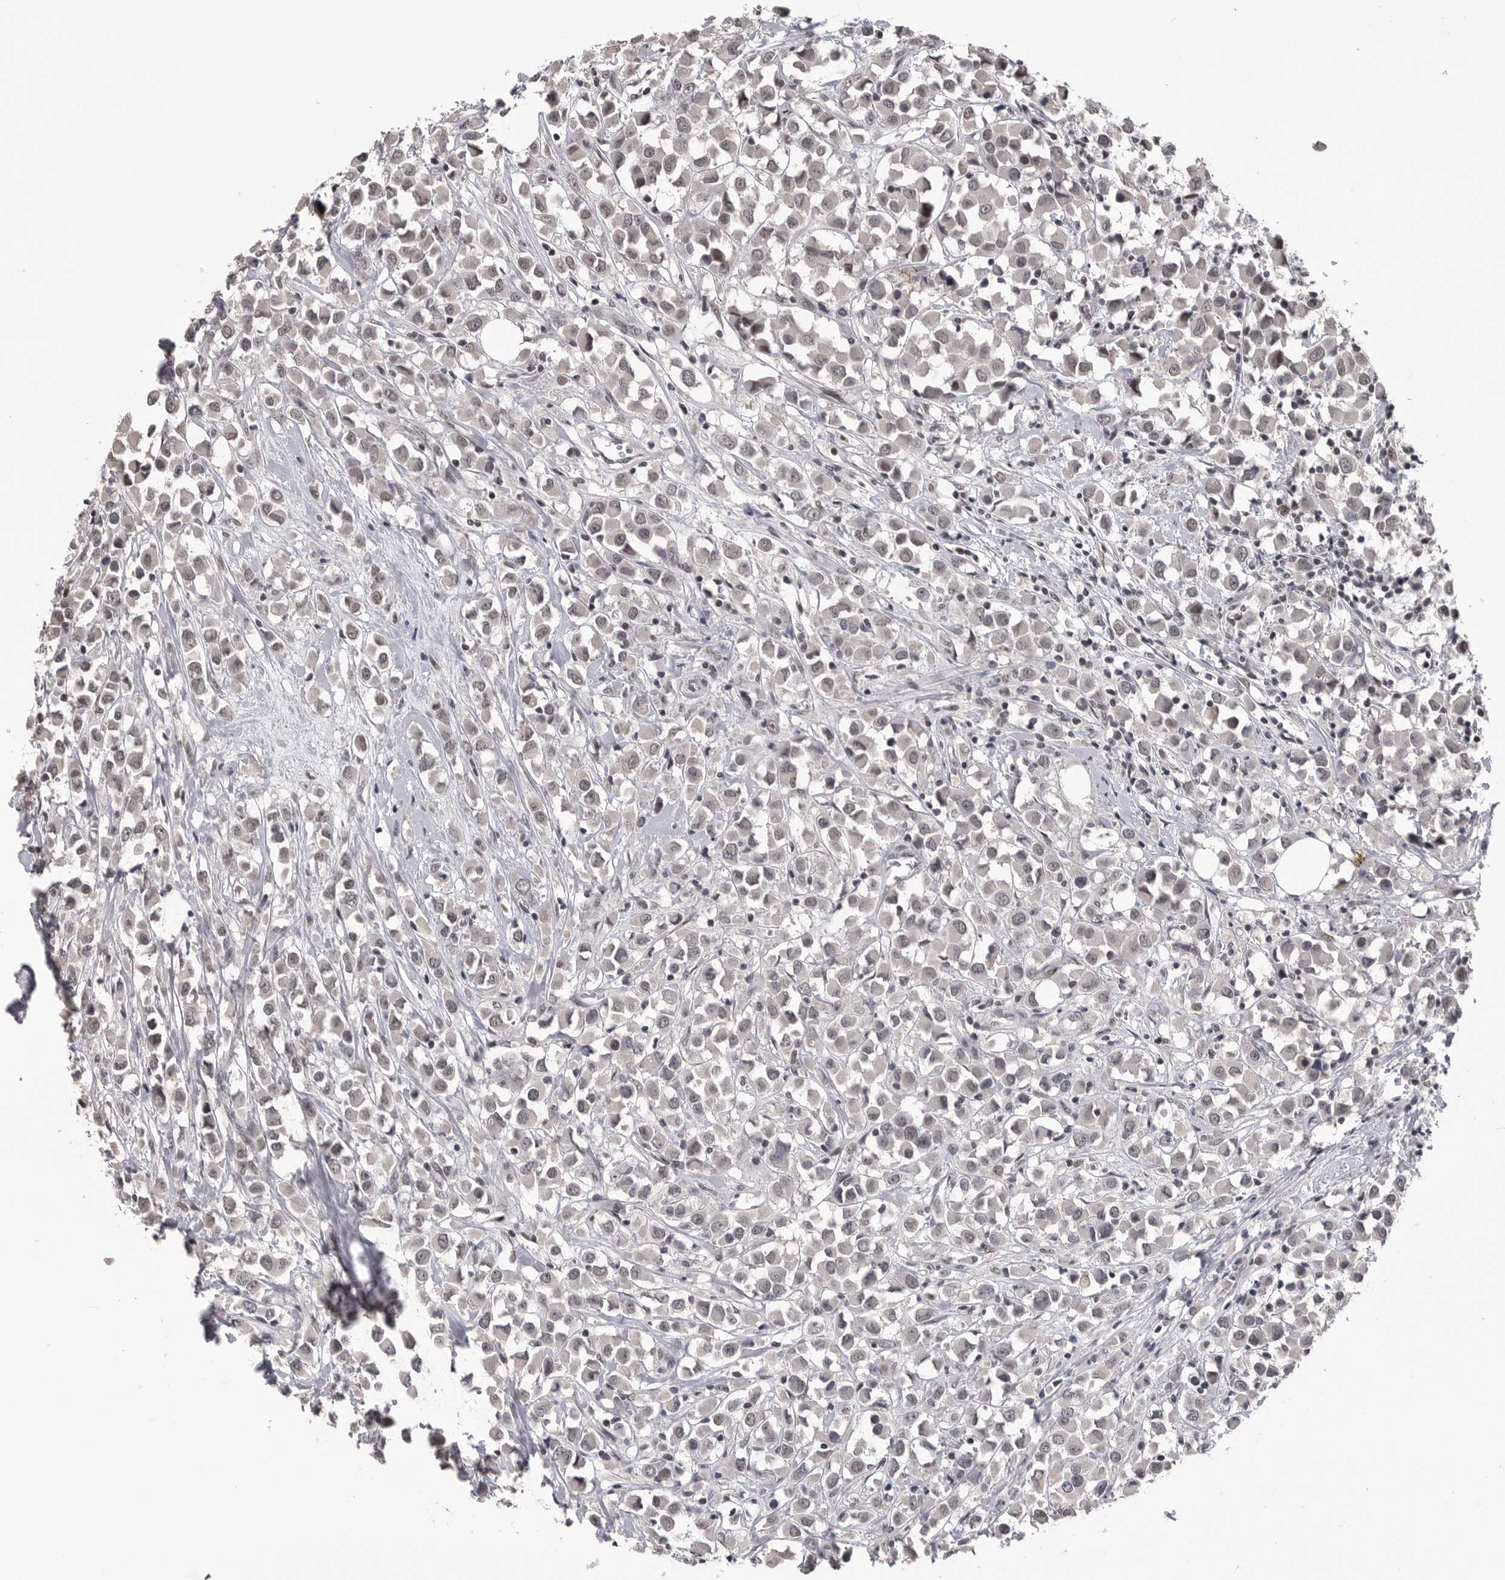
{"staining": {"intensity": "weak", "quantity": "25%-75%", "location": "nuclear"}, "tissue": "breast cancer", "cell_type": "Tumor cells", "image_type": "cancer", "snomed": [{"axis": "morphology", "description": "Duct carcinoma"}, {"axis": "topography", "description": "Breast"}], "caption": "DAB immunohistochemical staining of human breast cancer reveals weak nuclear protein positivity in approximately 25%-75% of tumor cells.", "gene": "DLG2", "patient": {"sex": "female", "age": 61}}